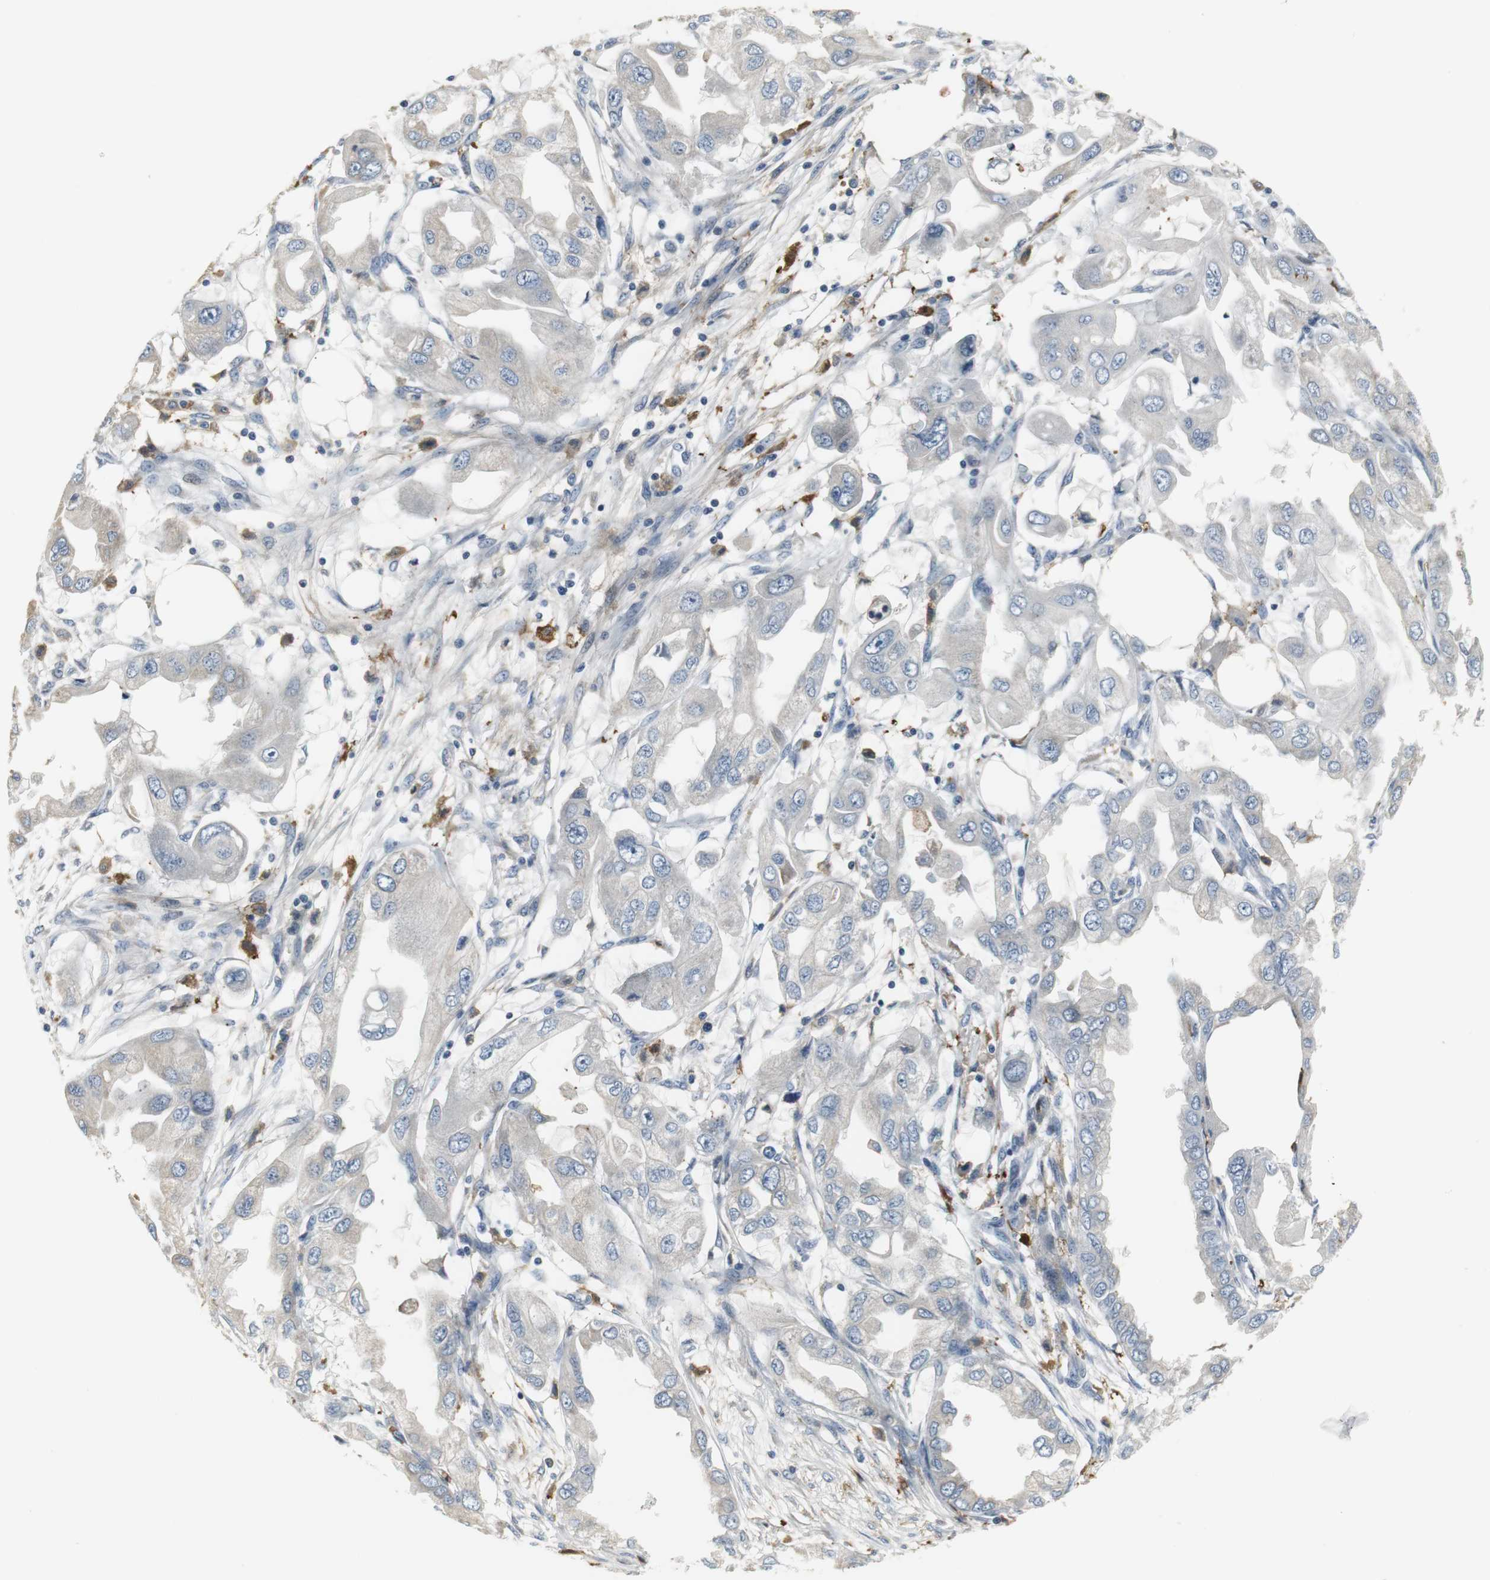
{"staining": {"intensity": "weak", "quantity": "25%-75%", "location": "cytoplasmic/membranous"}, "tissue": "endometrial cancer", "cell_type": "Tumor cells", "image_type": "cancer", "snomed": [{"axis": "morphology", "description": "Adenocarcinoma, NOS"}, {"axis": "topography", "description": "Endometrium"}], "caption": "The image displays a brown stain indicating the presence of a protein in the cytoplasmic/membranous of tumor cells in endometrial adenocarcinoma. The staining was performed using DAB (3,3'-diaminobenzidine) to visualize the protein expression in brown, while the nuclei were stained in blue with hematoxylin (Magnification: 20x).", "gene": "SLC2A5", "patient": {"sex": "female", "age": 67}}